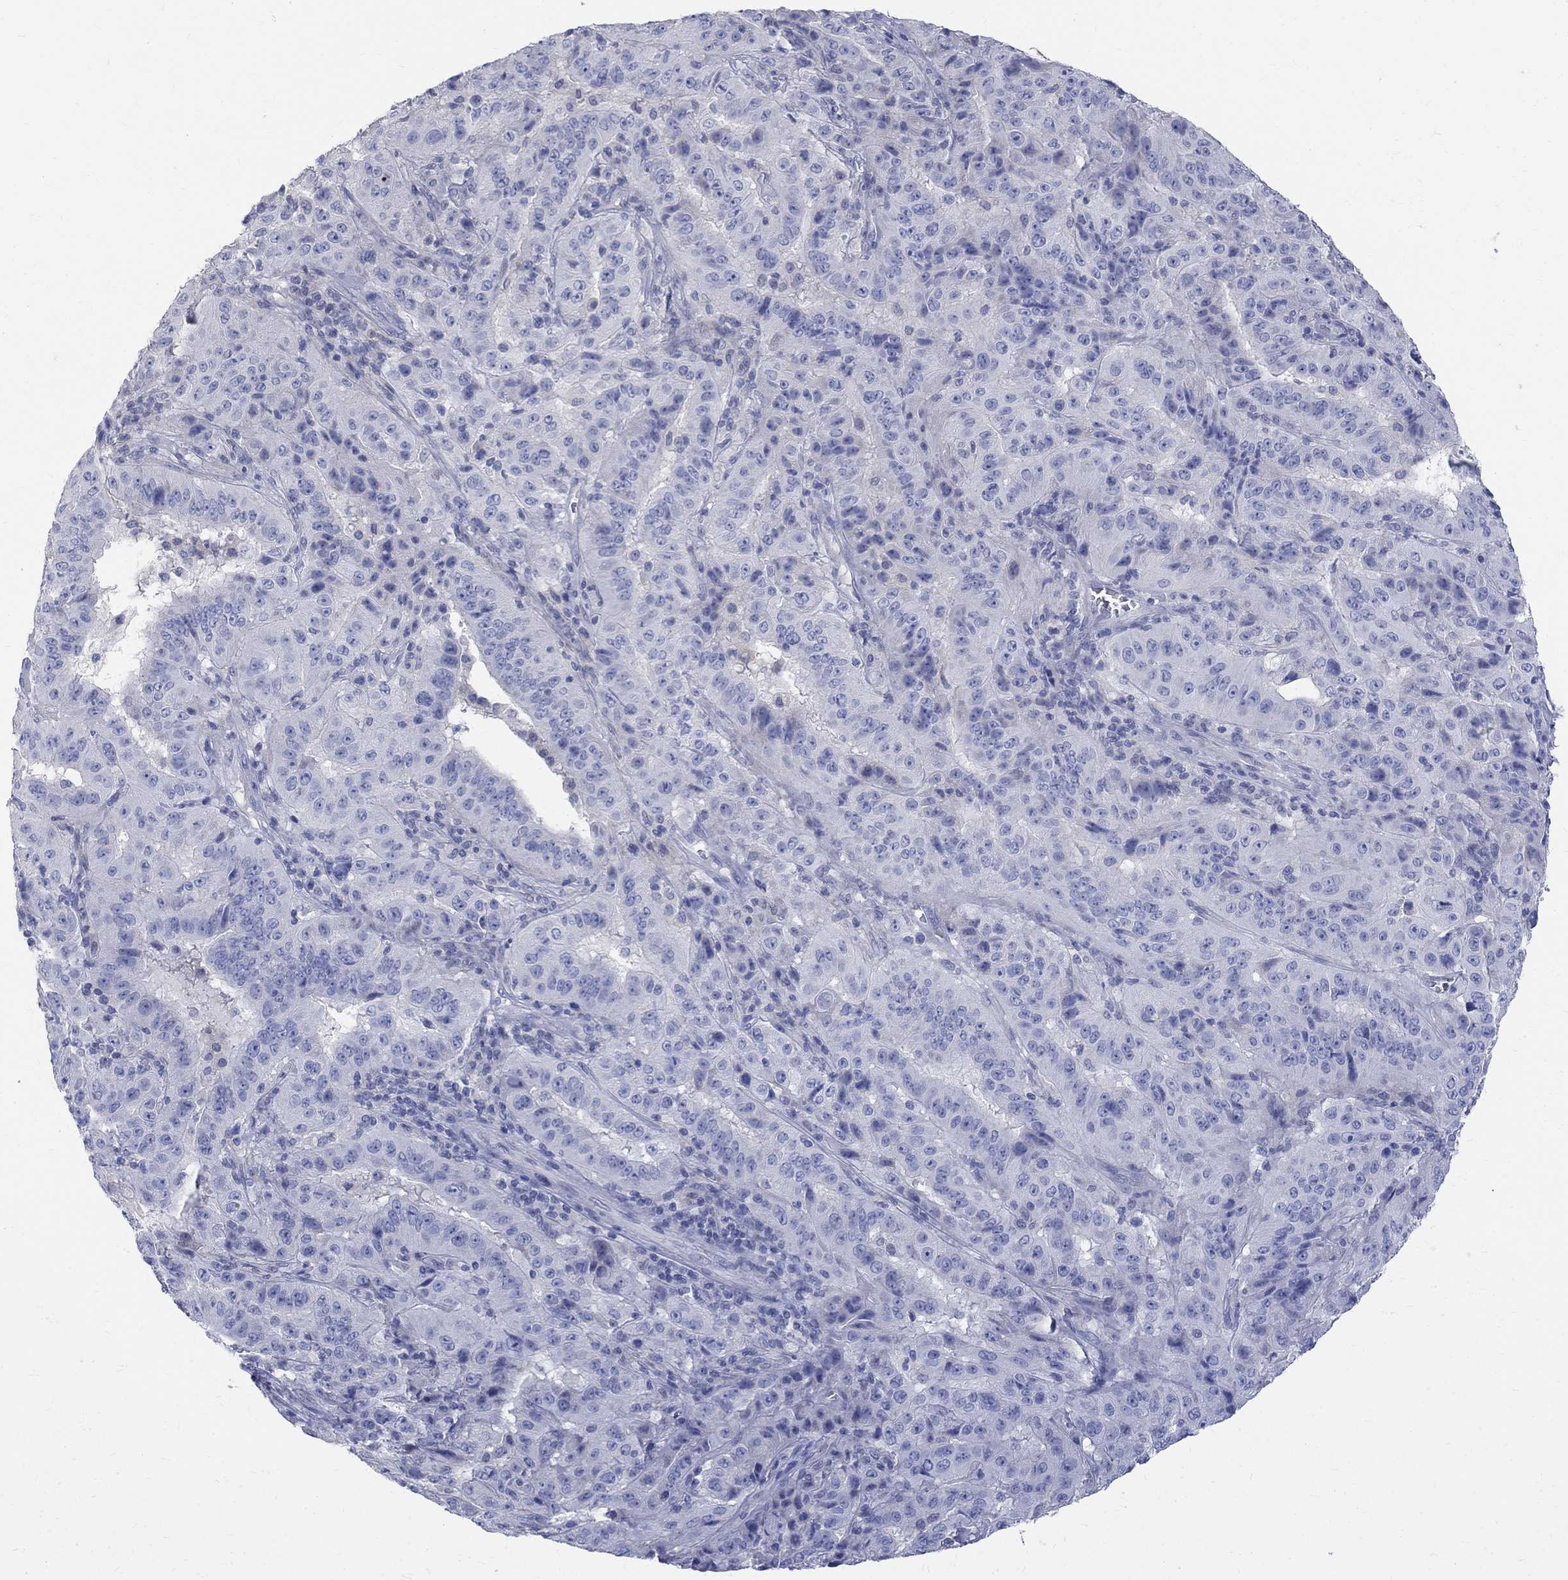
{"staining": {"intensity": "negative", "quantity": "none", "location": "none"}, "tissue": "pancreatic cancer", "cell_type": "Tumor cells", "image_type": "cancer", "snomed": [{"axis": "morphology", "description": "Adenocarcinoma, NOS"}, {"axis": "topography", "description": "Pancreas"}], "caption": "Pancreatic cancer was stained to show a protein in brown. There is no significant positivity in tumor cells.", "gene": "MAGEB6", "patient": {"sex": "male", "age": 63}}